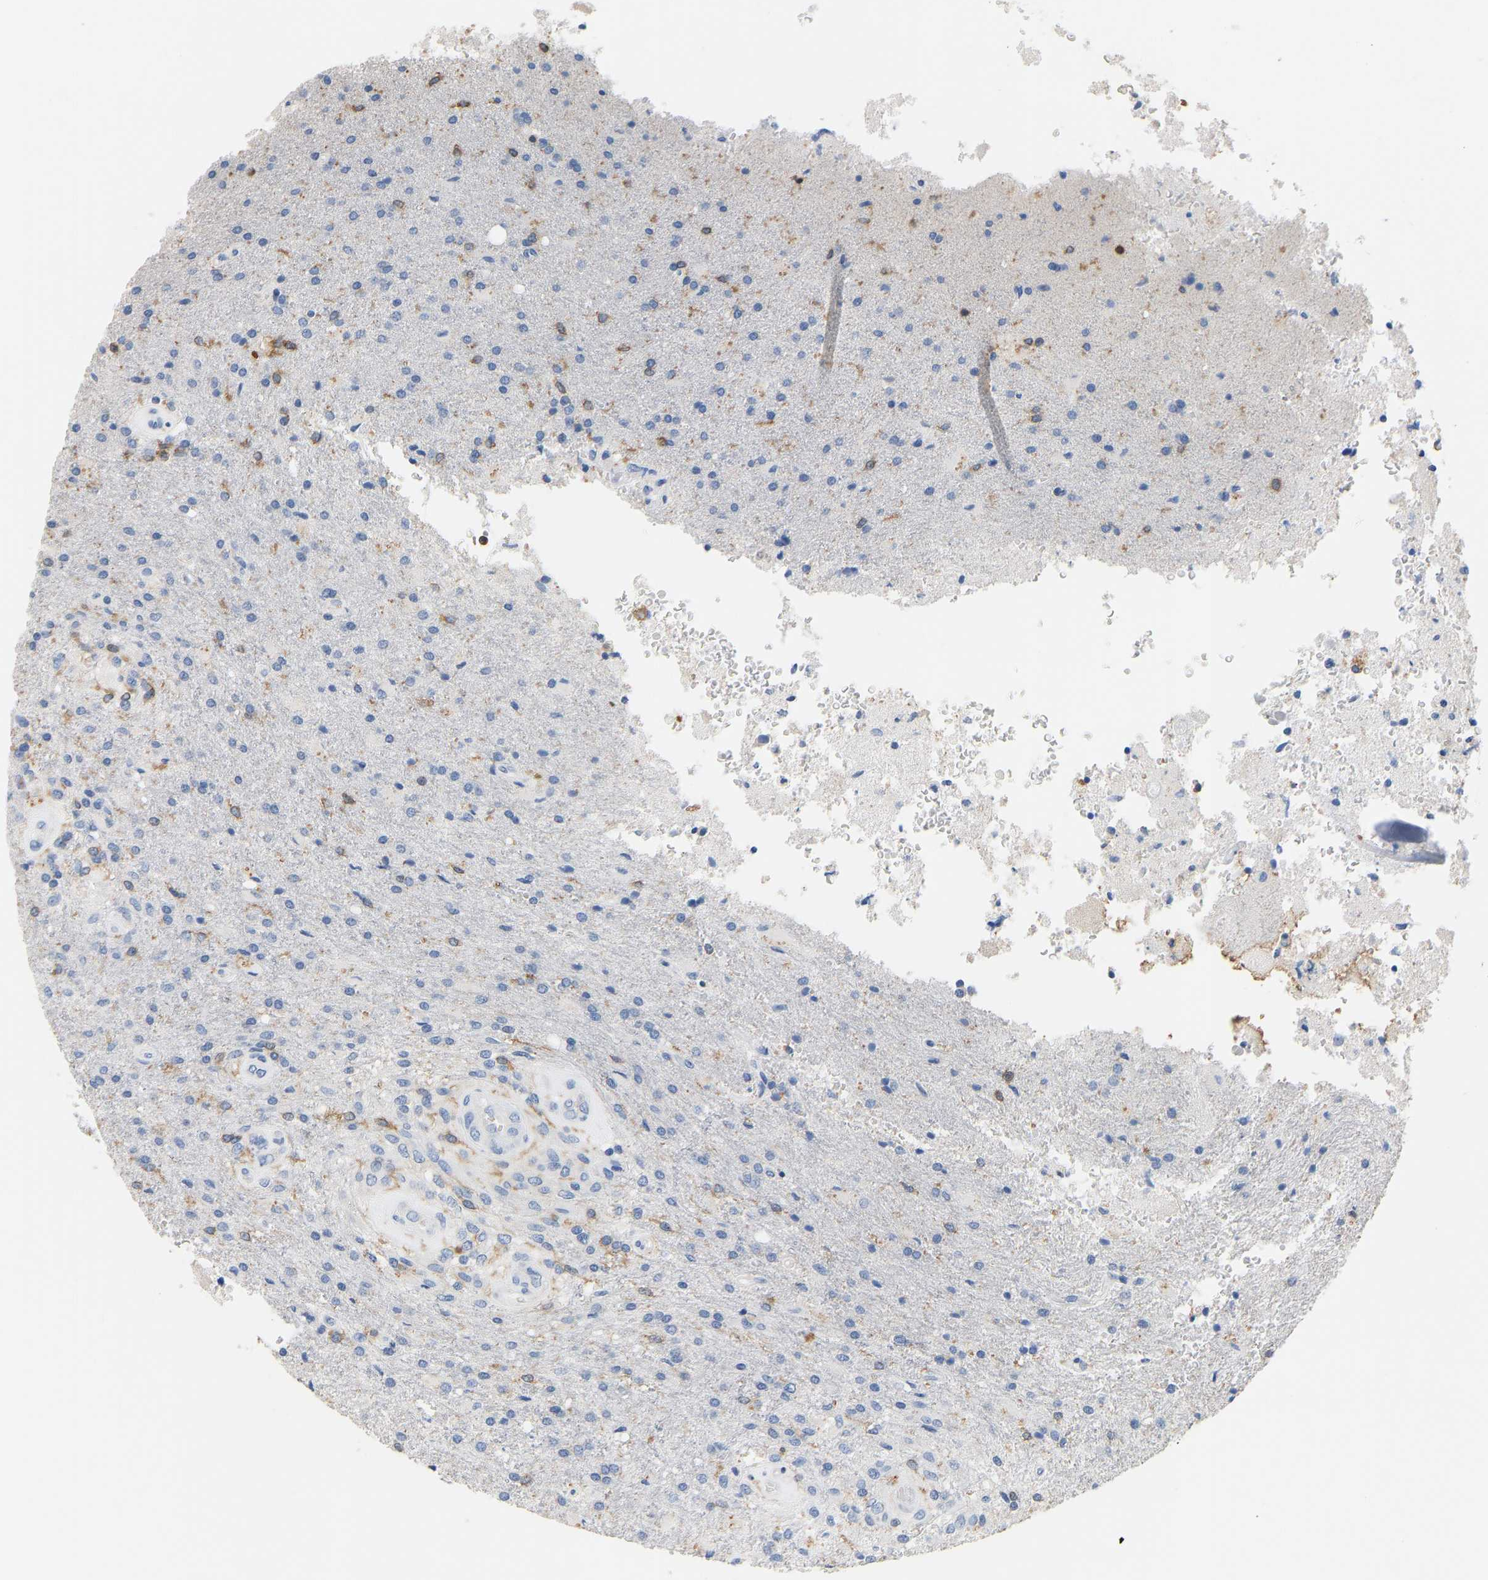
{"staining": {"intensity": "negative", "quantity": "none", "location": "none"}, "tissue": "glioma", "cell_type": "Tumor cells", "image_type": "cancer", "snomed": [{"axis": "morphology", "description": "Normal tissue, NOS"}, {"axis": "morphology", "description": "Glioma, malignant, High grade"}, {"axis": "topography", "description": "Cerebral cortex"}], "caption": "Immunohistochemical staining of malignant glioma (high-grade) shows no significant positivity in tumor cells. (Immunohistochemistry, brightfield microscopy, high magnification).", "gene": "EVL", "patient": {"sex": "male", "age": 77}}